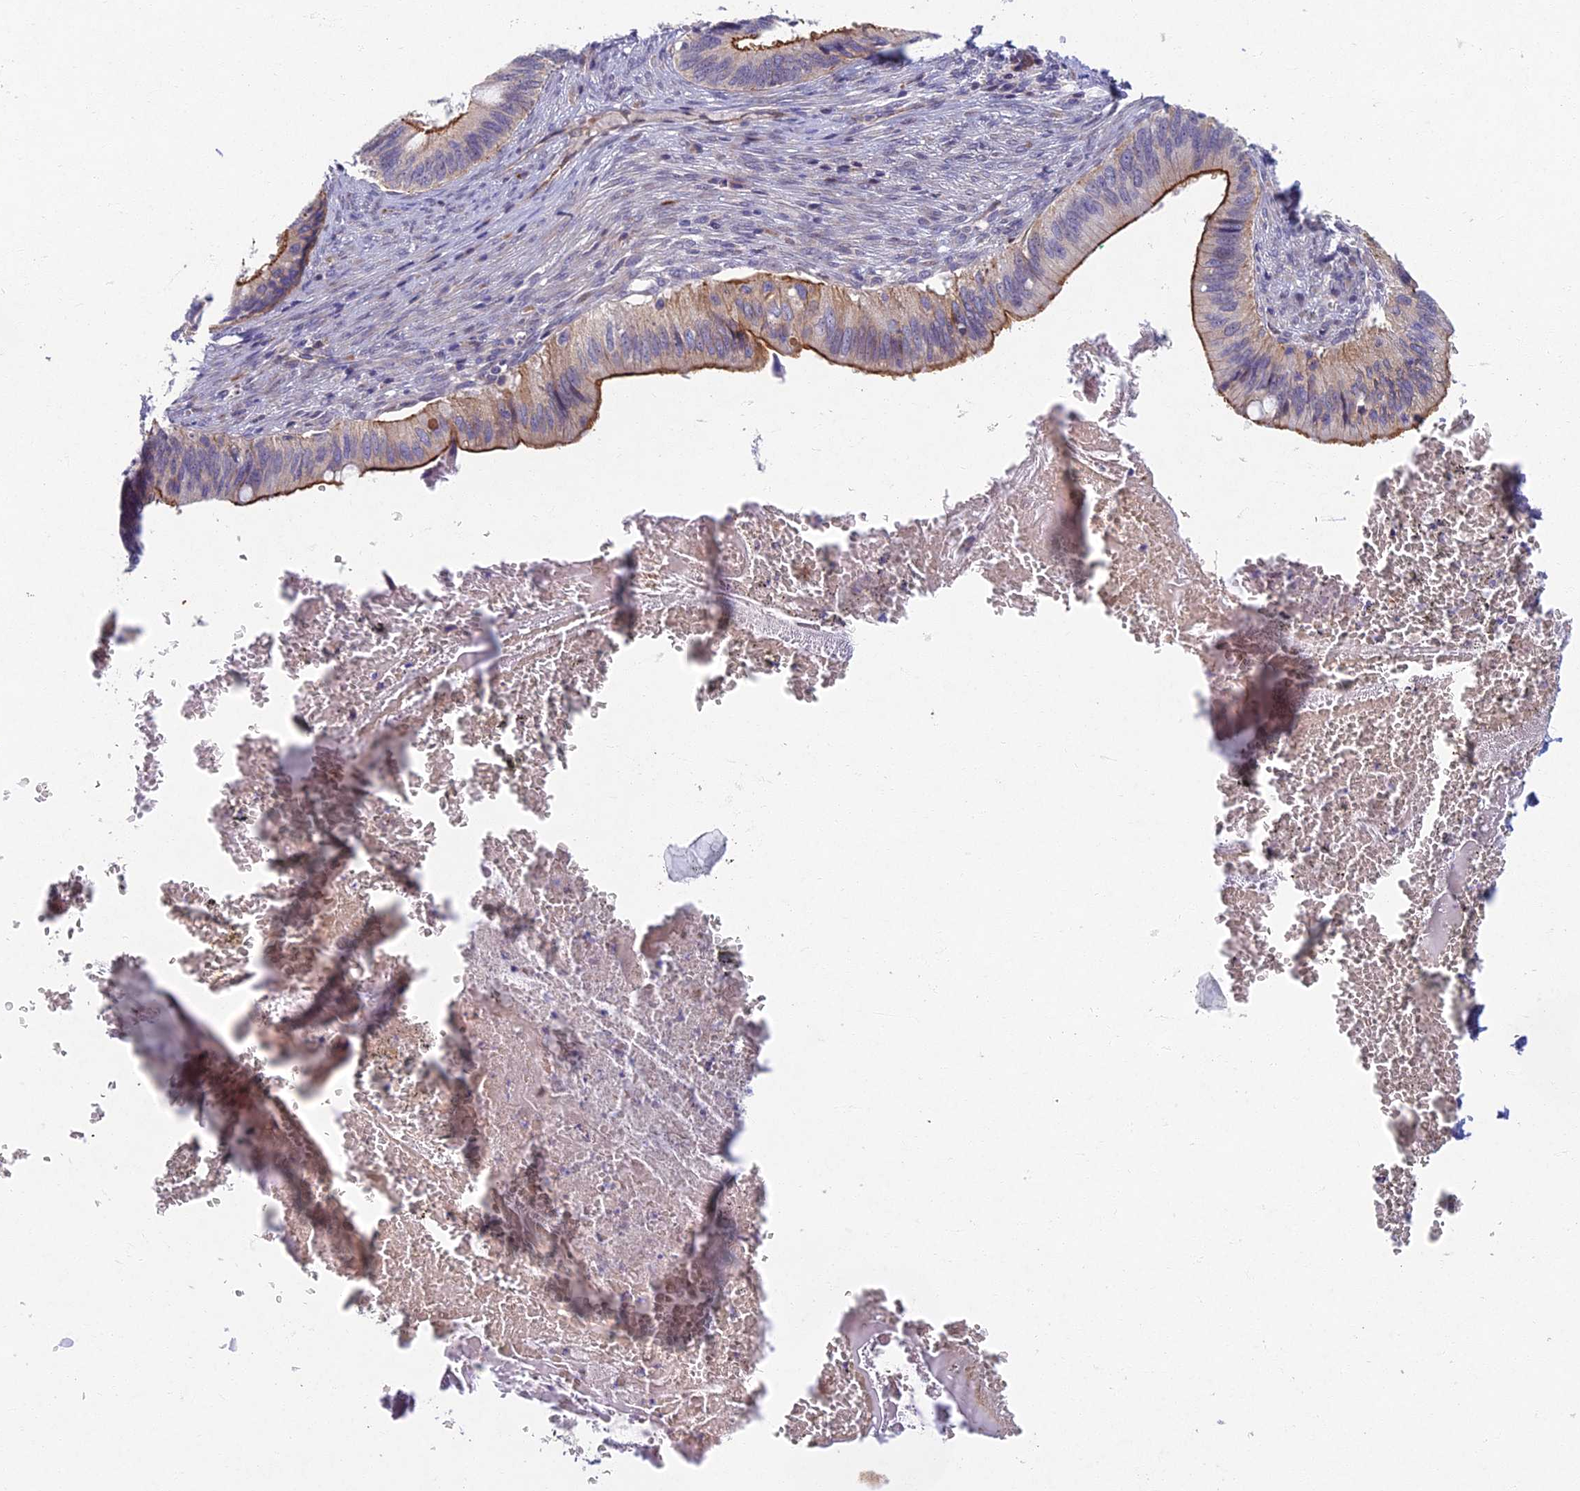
{"staining": {"intensity": "moderate", "quantity": "25%-75%", "location": "cytoplasmic/membranous"}, "tissue": "cervical cancer", "cell_type": "Tumor cells", "image_type": "cancer", "snomed": [{"axis": "morphology", "description": "Adenocarcinoma, NOS"}, {"axis": "topography", "description": "Cervix"}], "caption": "Adenocarcinoma (cervical) tissue exhibits moderate cytoplasmic/membranous expression in approximately 25%-75% of tumor cells", "gene": "RHBDL2", "patient": {"sex": "female", "age": 42}}